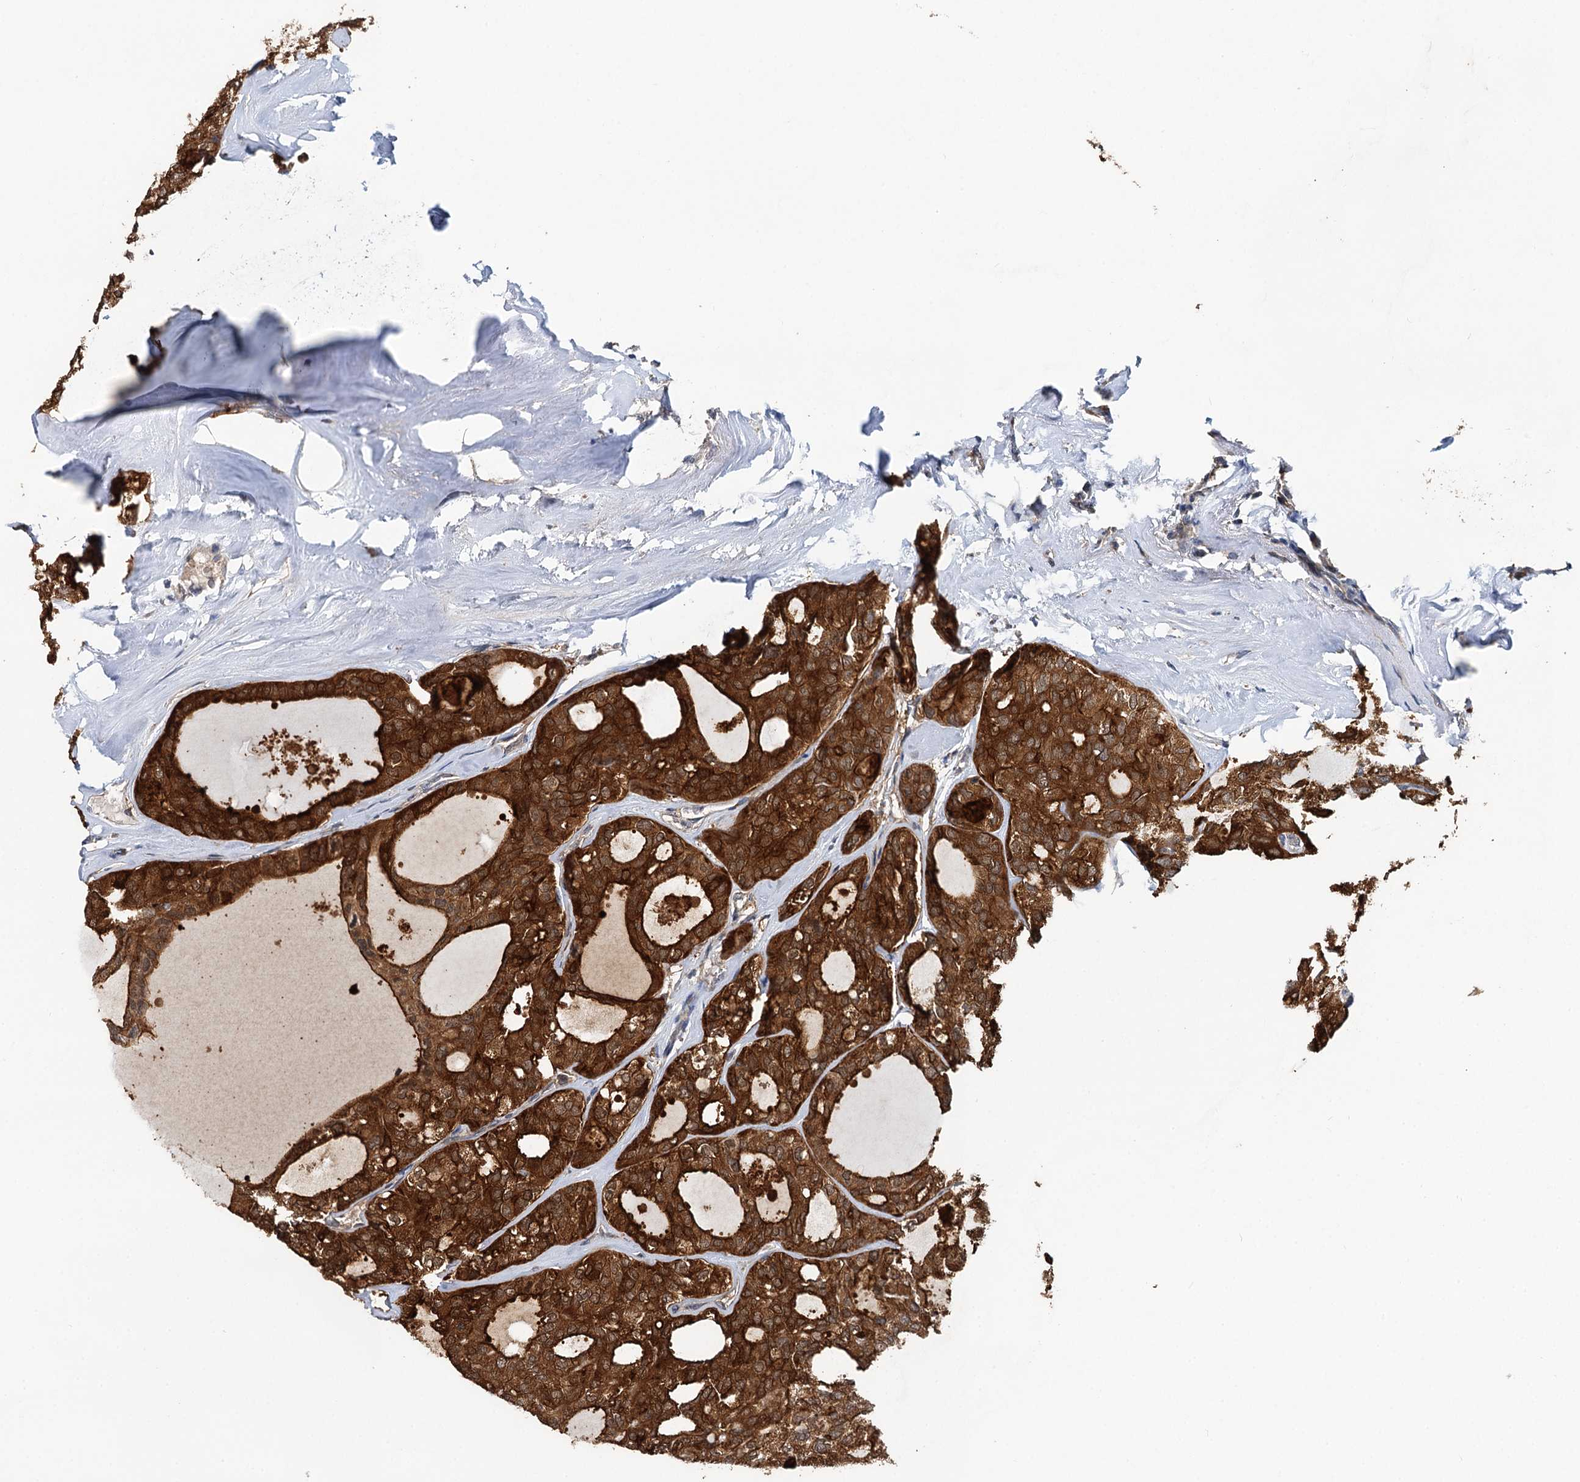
{"staining": {"intensity": "strong", "quantity": ">75%", "location": "cytoplasmic/membranous"}, "tissue": "thyroid cancer", "cell_type": "Tumor cells", "image_type": "cancer", "snomed": [{"axis": "morphology", "description": "Follicular adenoma carcinoma, NOS"}, {"axis": "topography", "description": "Thyroid gland"}], "caption": "Protein positivity by immunohistochemistry shows strong cytoplasmic/membranous staining in about >75% of tumor cells in thyroid cancer.", "gene": "LRRK2", "patient": {"sex": "male", "age": 75}}